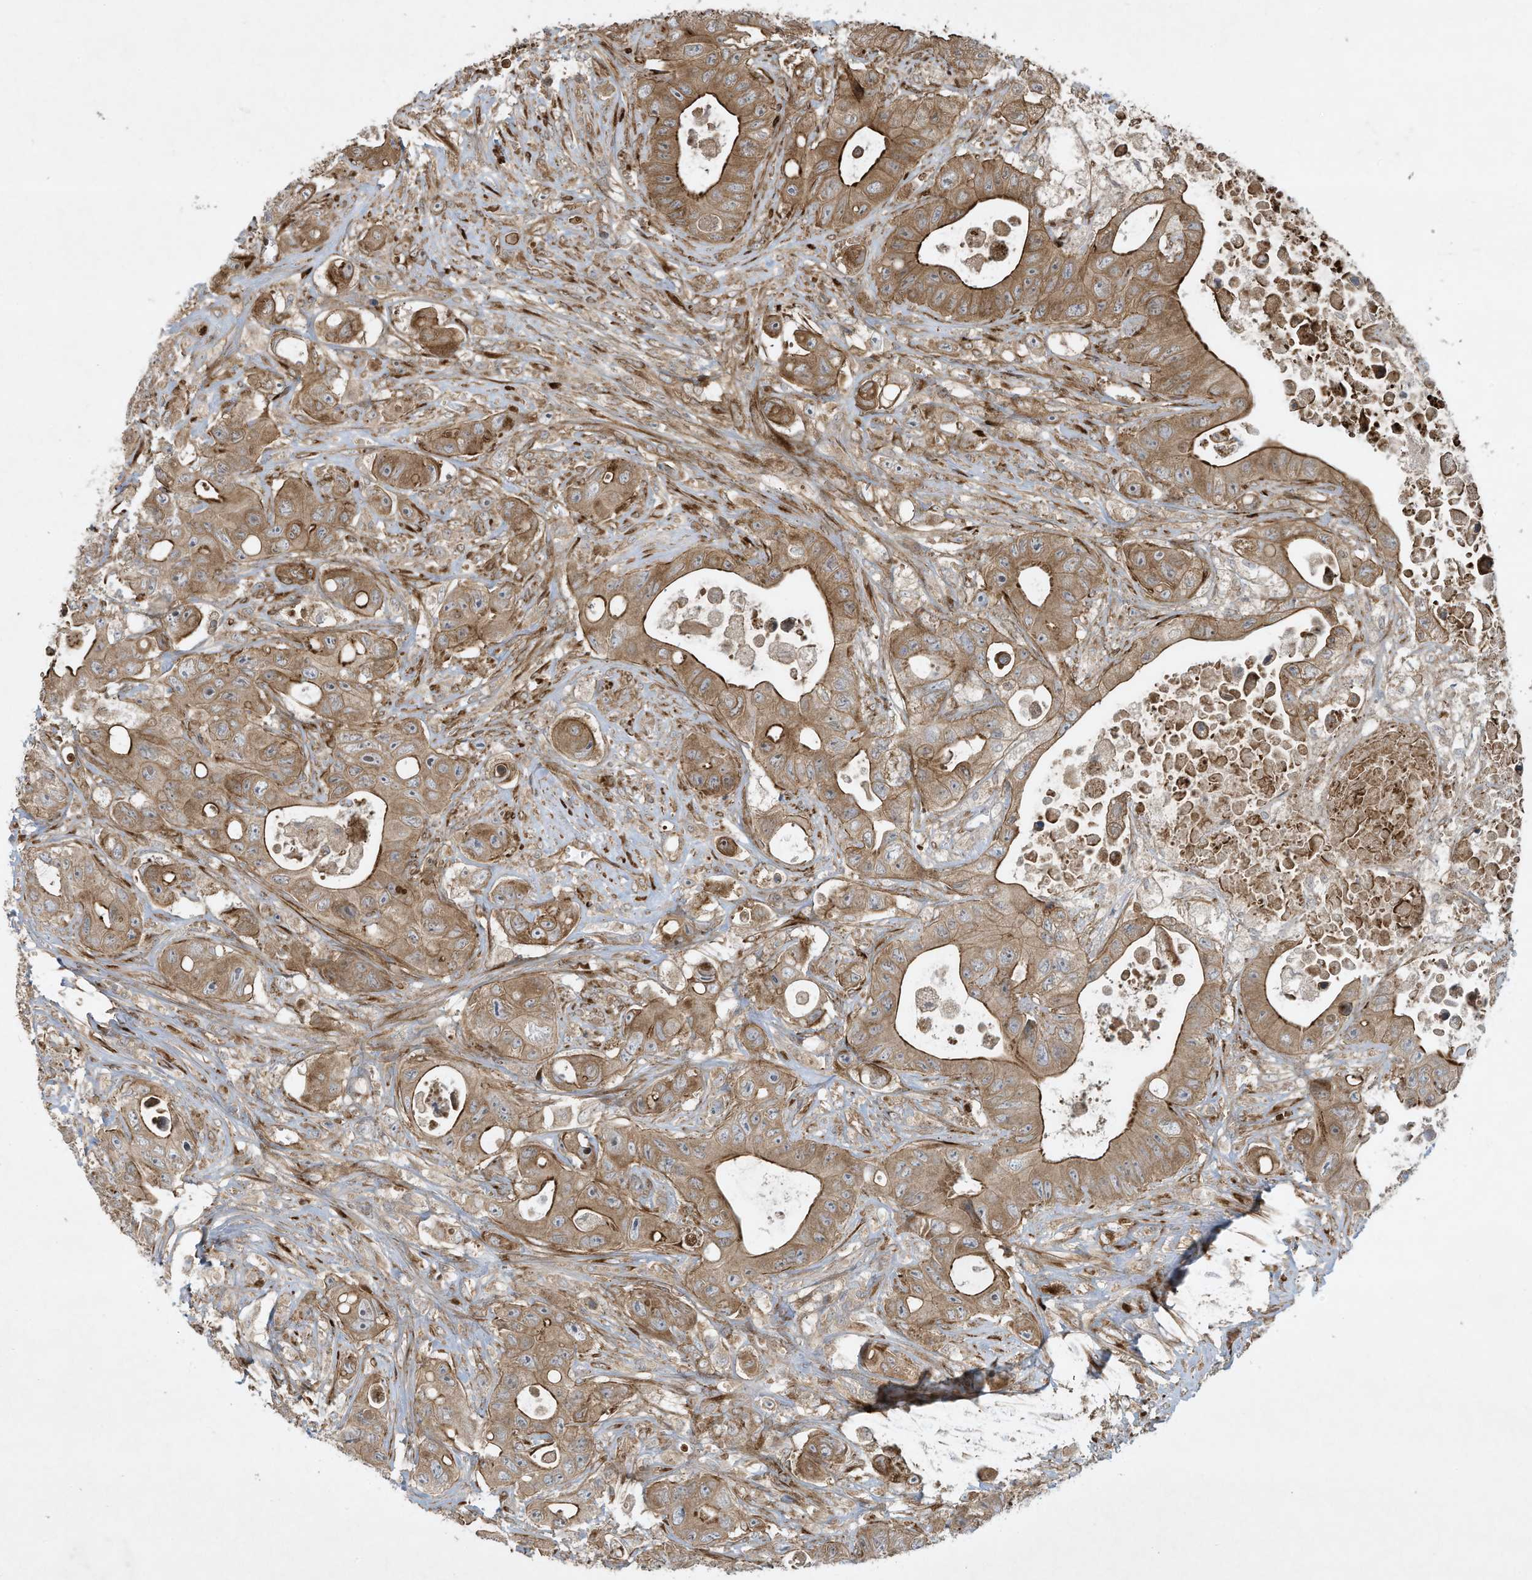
{"staining": {"intensity": "moderate", "quantity": ">75%", "location": "cytoplasmic/membranous"}, "tissue": "colorectal cancer", "cell_type": "Tumor cells", "image_type": "cancer", "snomed": [{"axis": "morphology", "description": "Adenocarcinoma, NOS"}, {"axis": "topography", "description": "Colon"}], "caption": "A micrograph of adenocarcinoma (colorectal) stained for a protein demonstrates moderate cytoplasmic/membranous brown staining in tumor cells.", "gene": "DDIT4", "patient": {"sex": "female", "age": 46}}